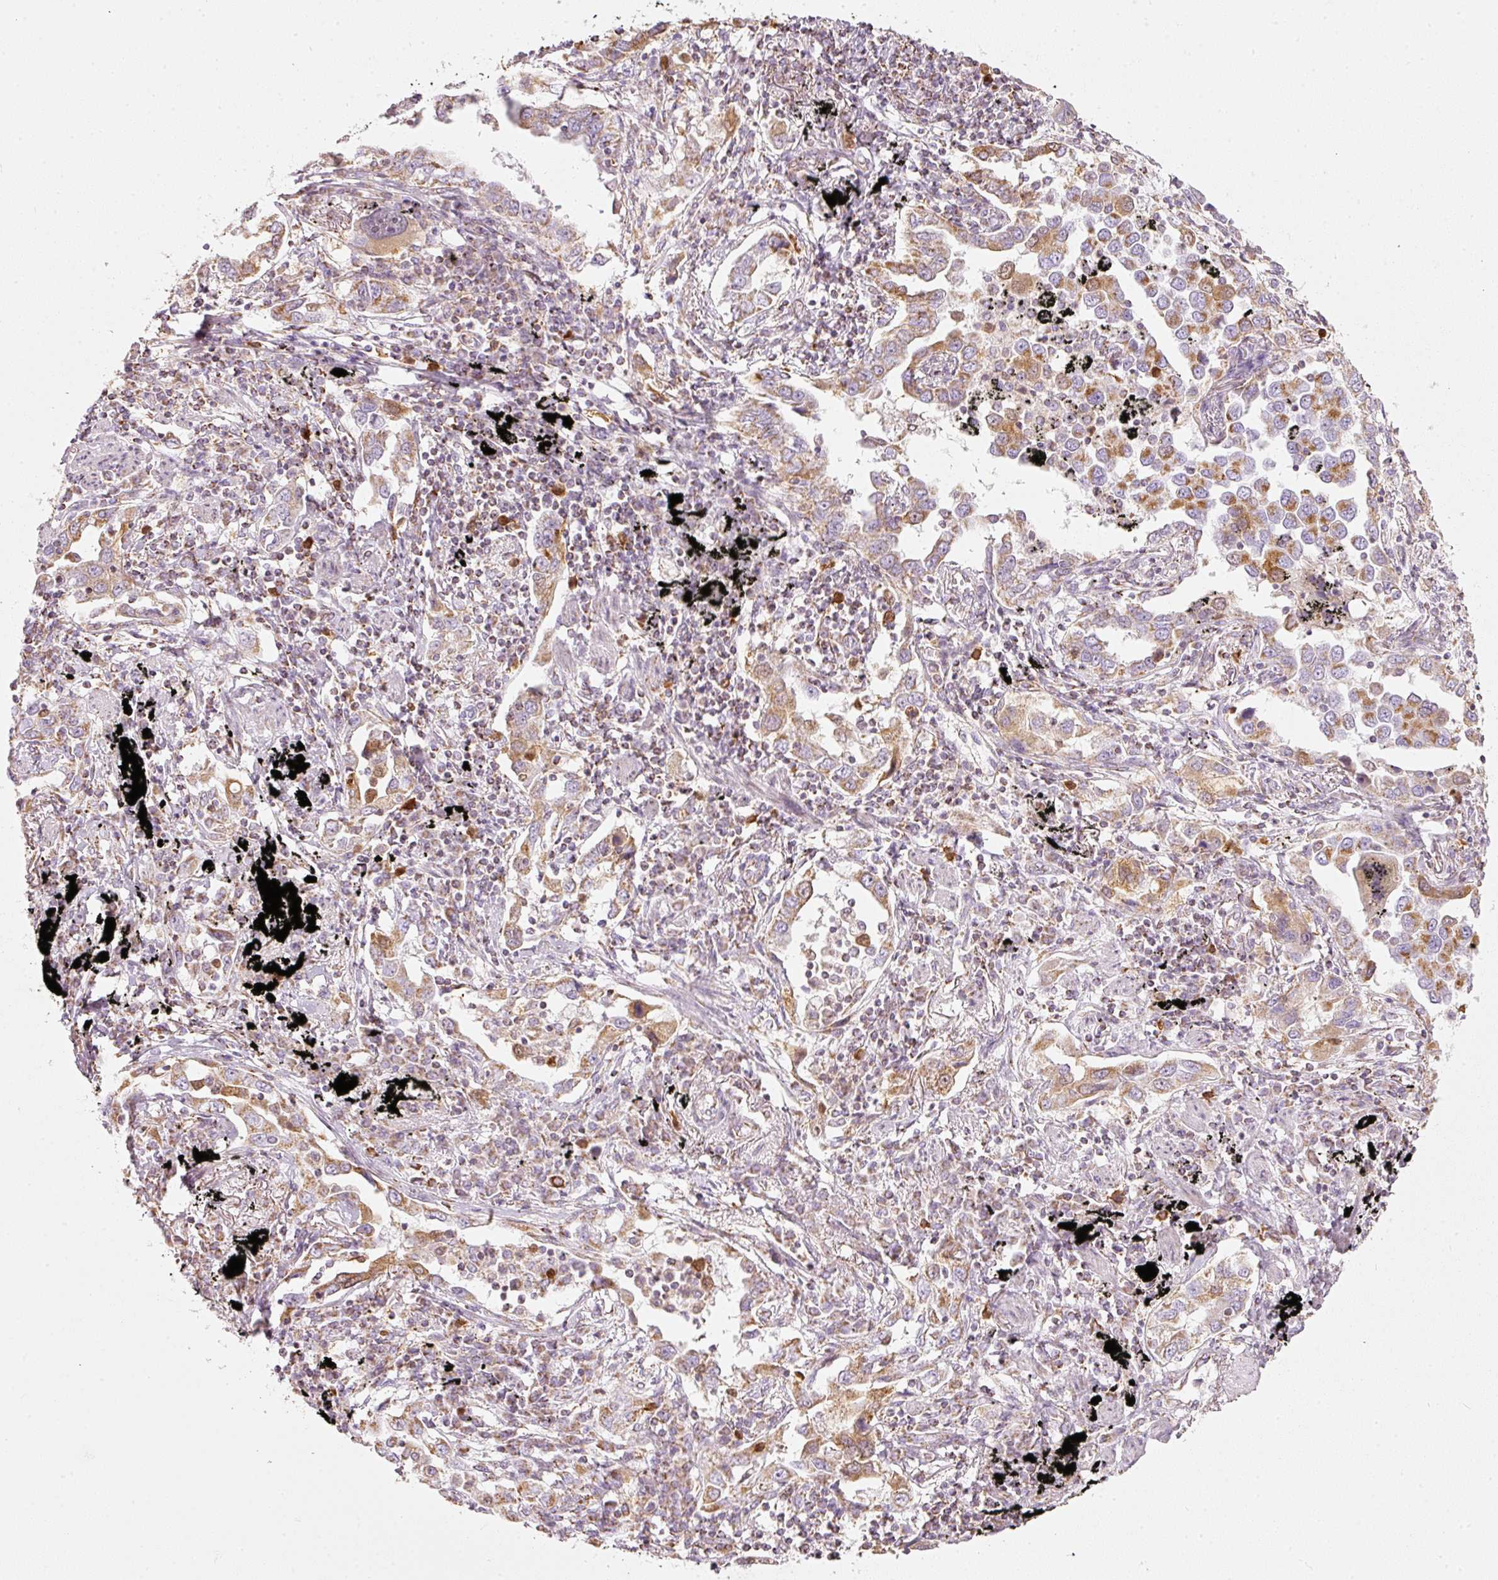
{"staining": {"intensity": "moderate", "quantity": ">75%", "location": "cytoplasmic/membranous,nuclear"}, "tissue": "lung cancer", "cell_type": "Tumor cells", "image_type": "cancer", "snomed": [{"axis": "morphology", "description": "Adenocarcinoma, NOS"}, {"axis": "topography", "description": "Lung"}], "caption": "Protein positivity by immunohistochemistry reveals moderate cytoplasmic/membranous and nuclear expression in approximately >75% of tumor cells in lung cancer (adenocarcinoma).", "gene": "DUT", "patient": {"sex": "male", "age": 67}}